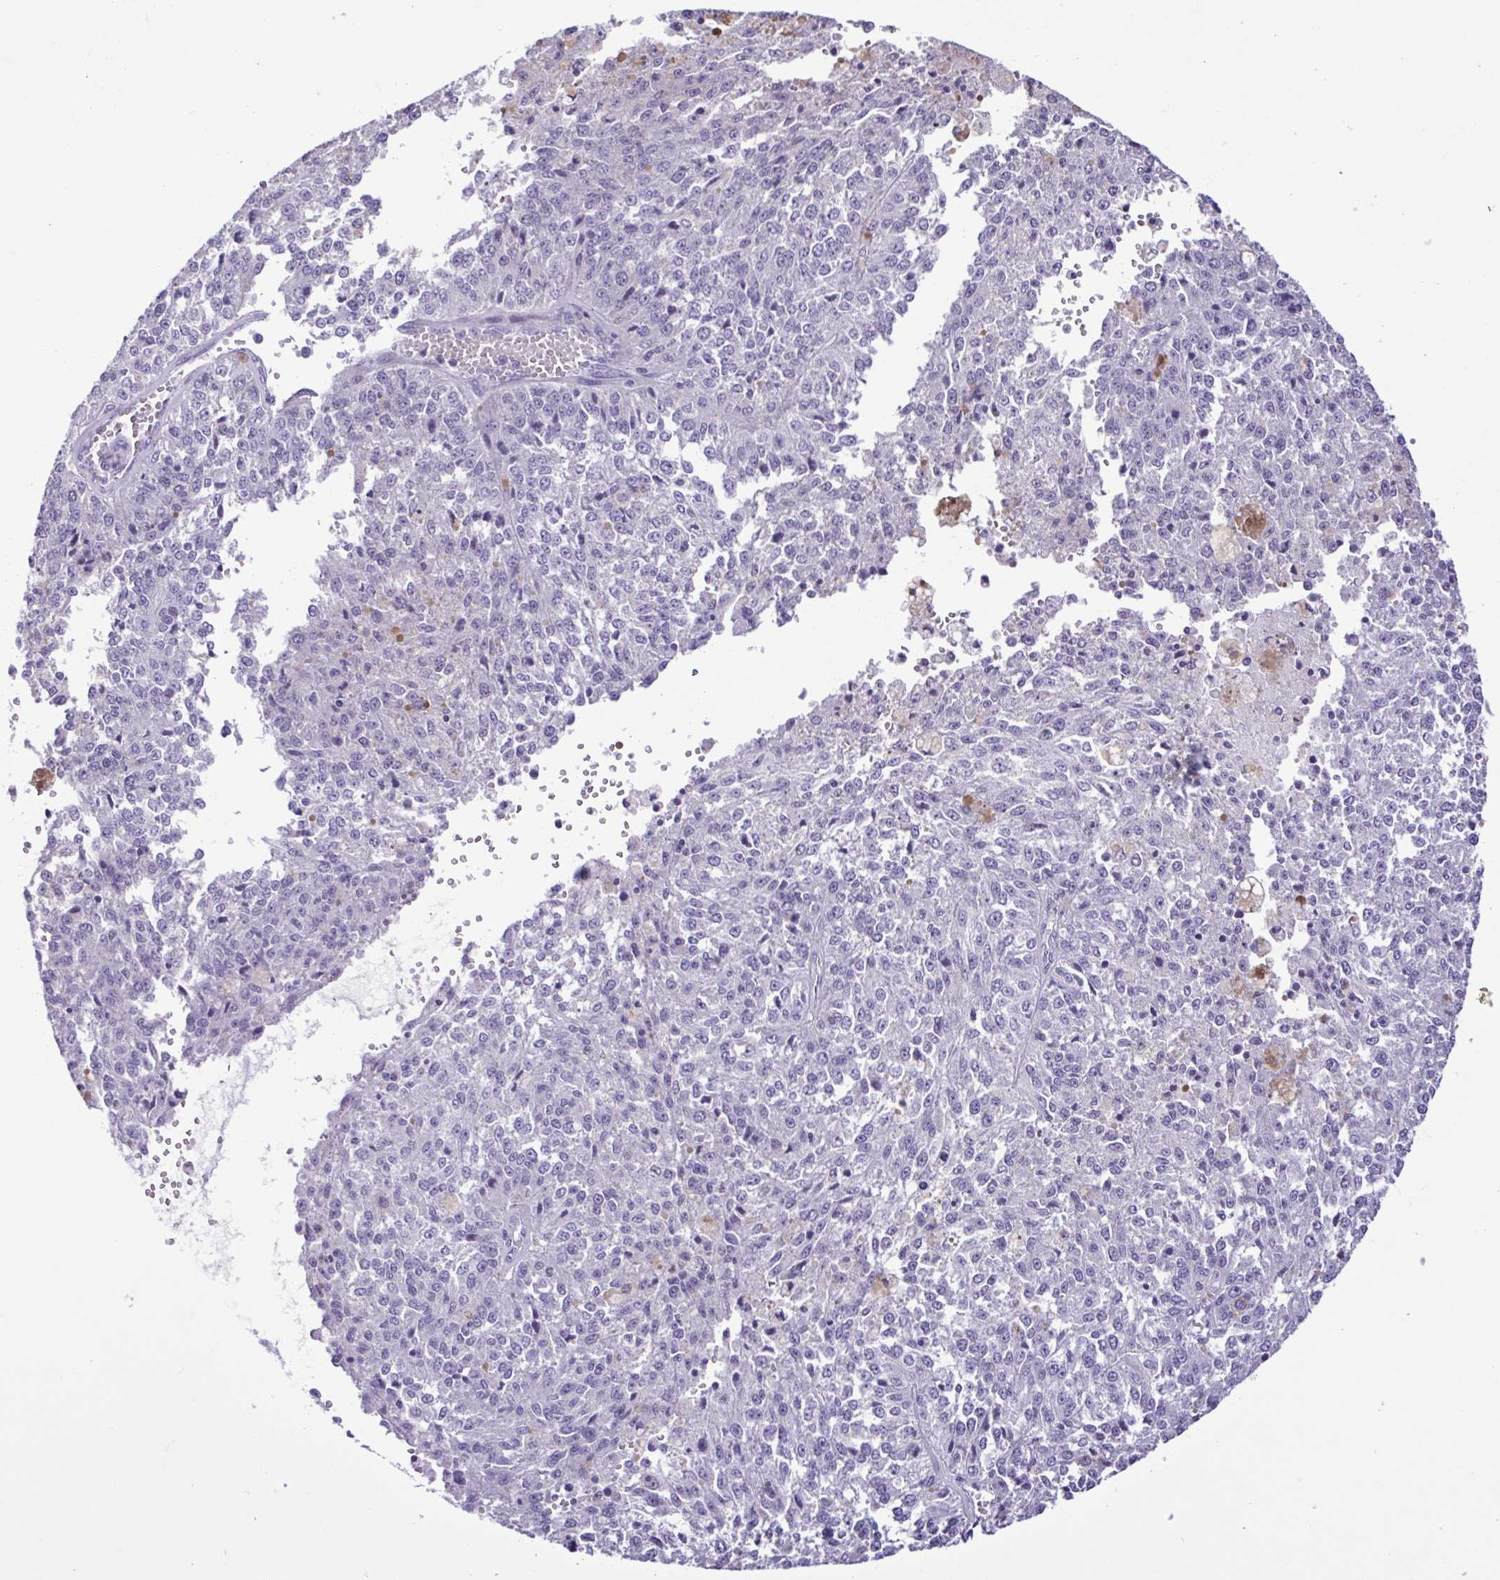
{"staining": {"intensity": "negative", "quantity": "none", "location": "none"}, "tissue": "melanoma", "cell_type": "Tumor cells", "image_type": "cancer", "snomed": [{"axis": "morphology", "description": "Malignant melanoma, Metastatic site"}, {"axis": "topography", "description": "Lymph node"}], "caption": "This is an immunohistochemistry (IHC) histopathology image of melanoma. There is no expression in tumor cells.", "gene": "CBY2", "patient": {"sex": "female", "age": 64}}